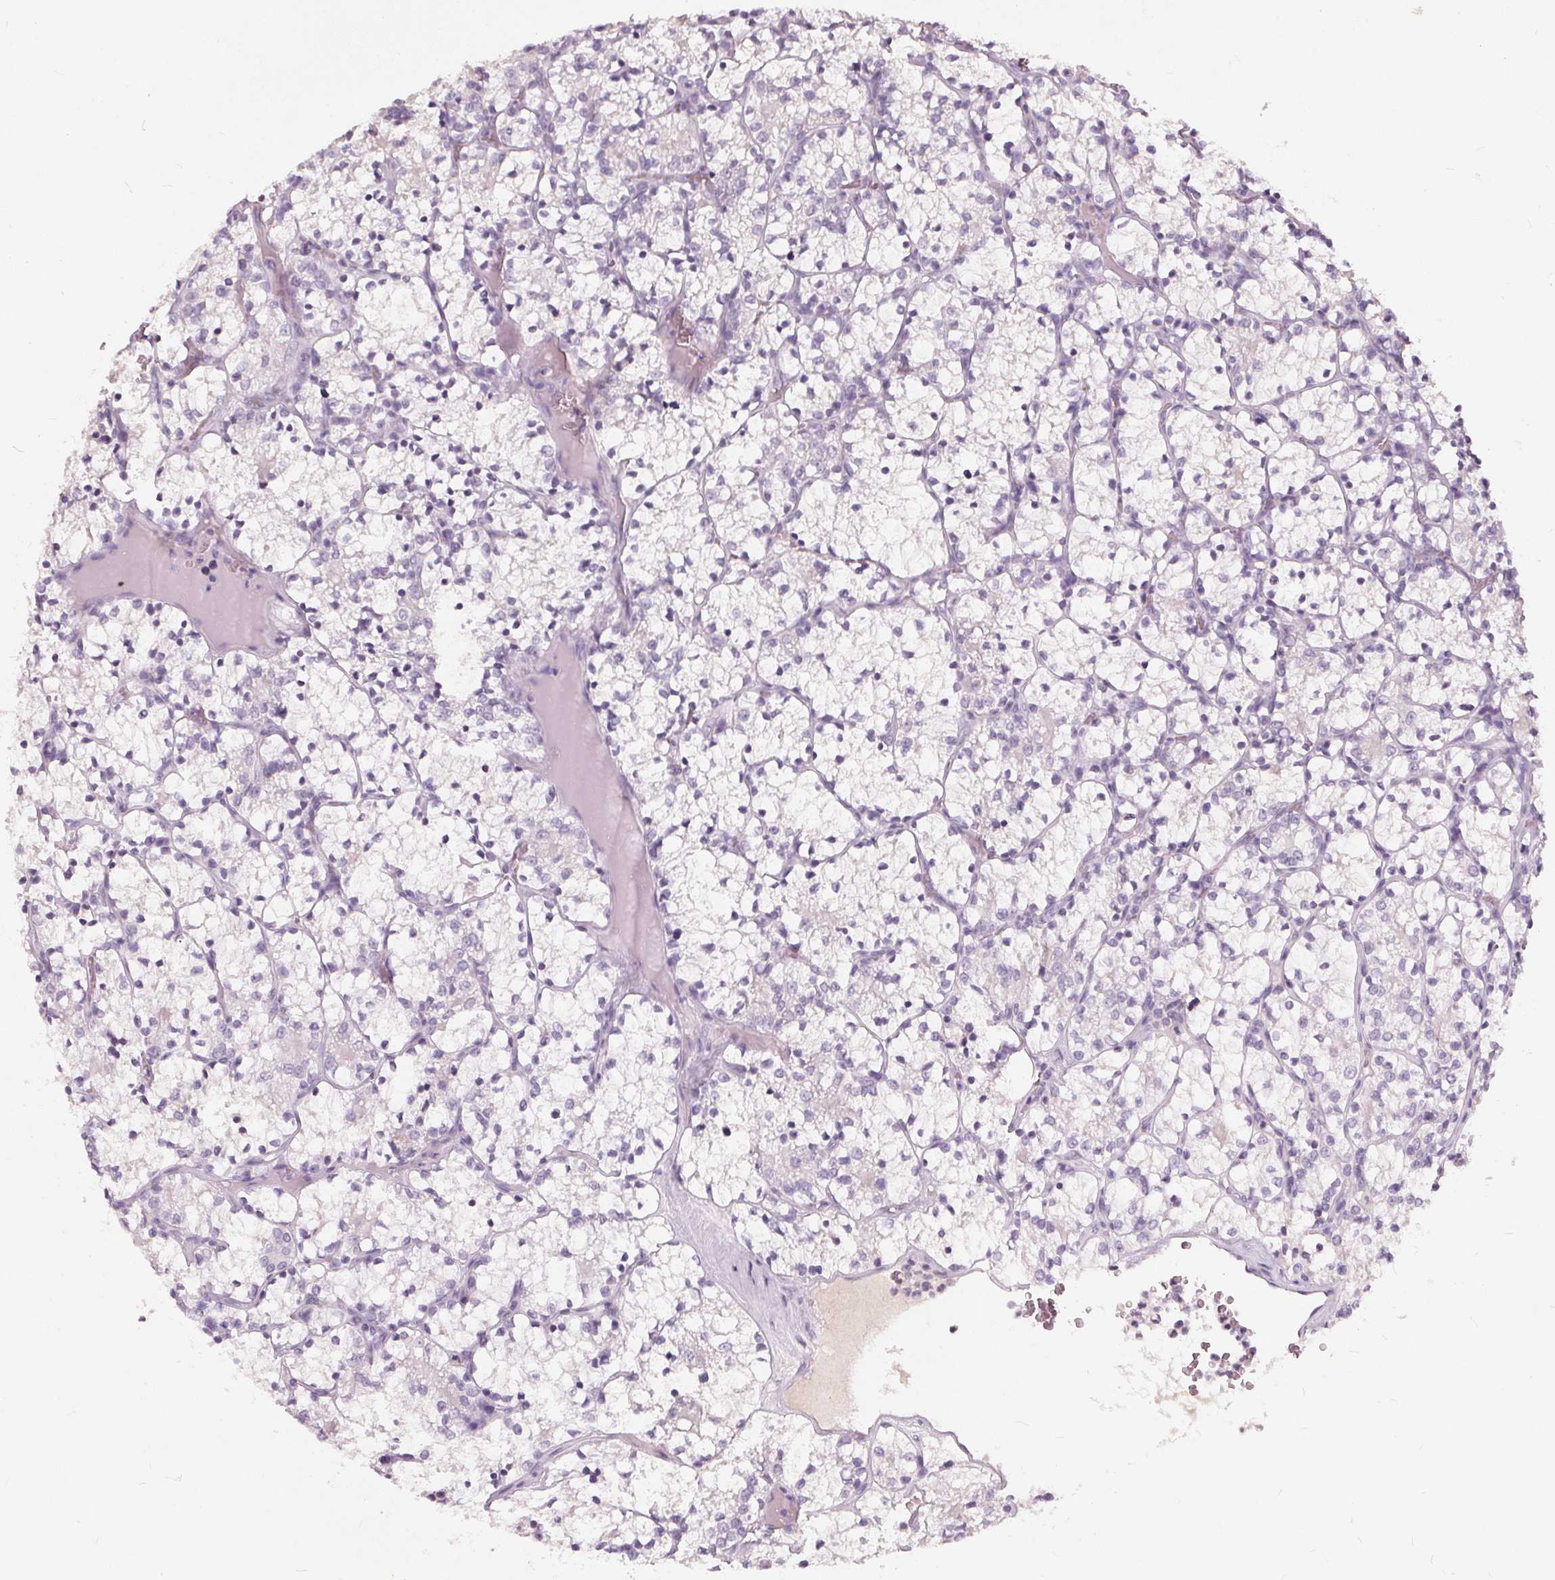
{"staining": {"intensity": "negative", "quantity": "none", "location": "none"}, "tissue": "renal cancer", "cell_type": "Tumor cells", "image_type": "cancer", "snomed": [{"axis": "morphology", "description": "Adenocarcinoma, NOS"}, {"axis": "topography", "description": "Kidney"}], "caption": "Immunohistochemistry of human renal cancer exhibits no staining in tumor cells.", "gene": "PLA2G2E", "patient": {"sex": "female", "age": 69}}